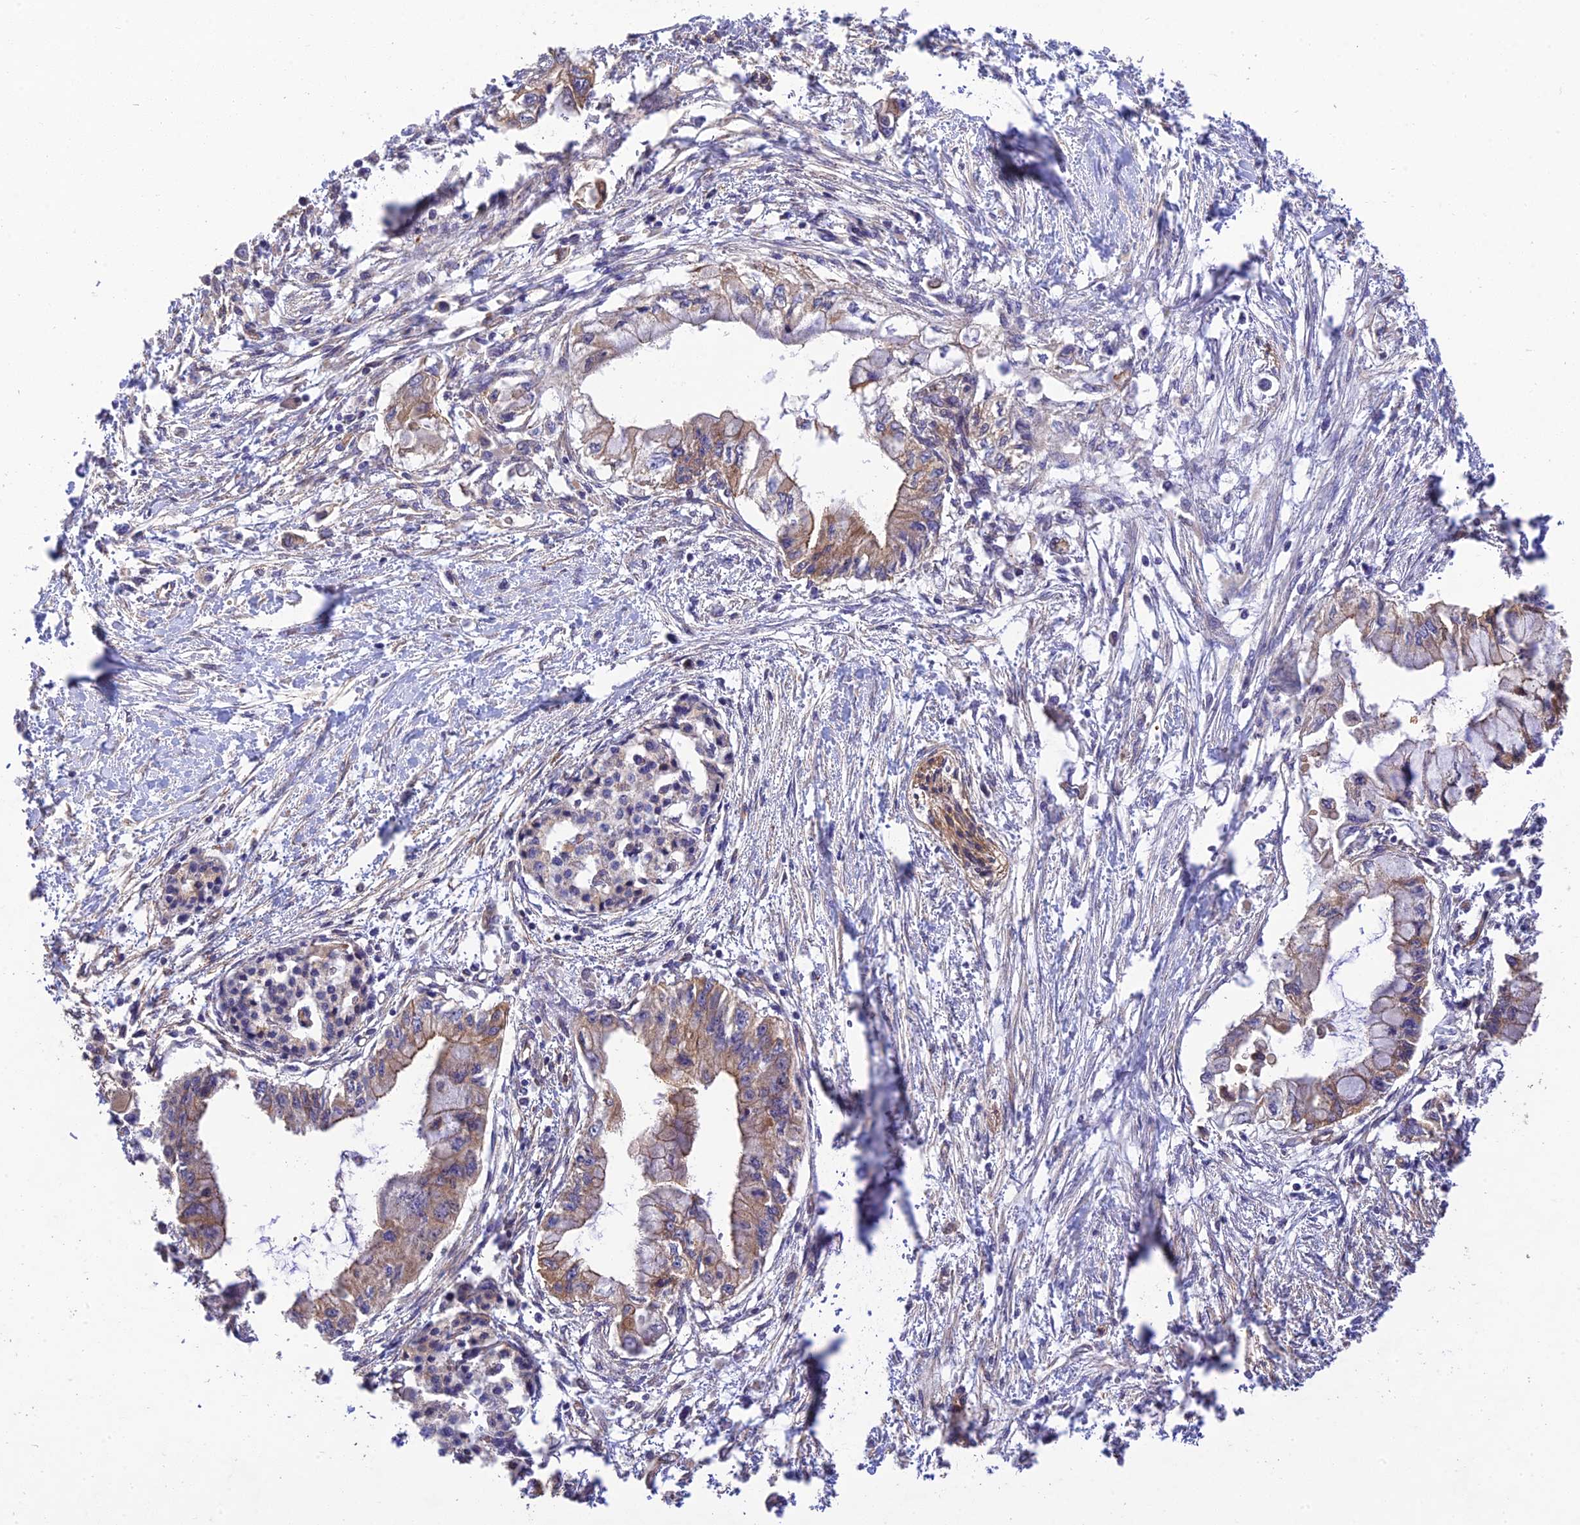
{"staining": {"intensity": "weak", "quantity": "25%-75%", "location": "cytoplasmic/membranous"}, "tissue": "pancreatic cancer", "cell_type": "Tumor cells", "image_type": "cancer", "snomed": [{"axis": "morphology", "description": "Adenocarcinoma, NOS"}, {"axis": "topography", "description": "Pancreas"}], "caption": "Pancreatic cancer (adenocarcinoma) tissue reveals weak cytoplasmic/membranous expression in approximately 25%-75% of tumor cells", "gene": "HOMER2", "patient": {"sex": "male", "age": 48}}